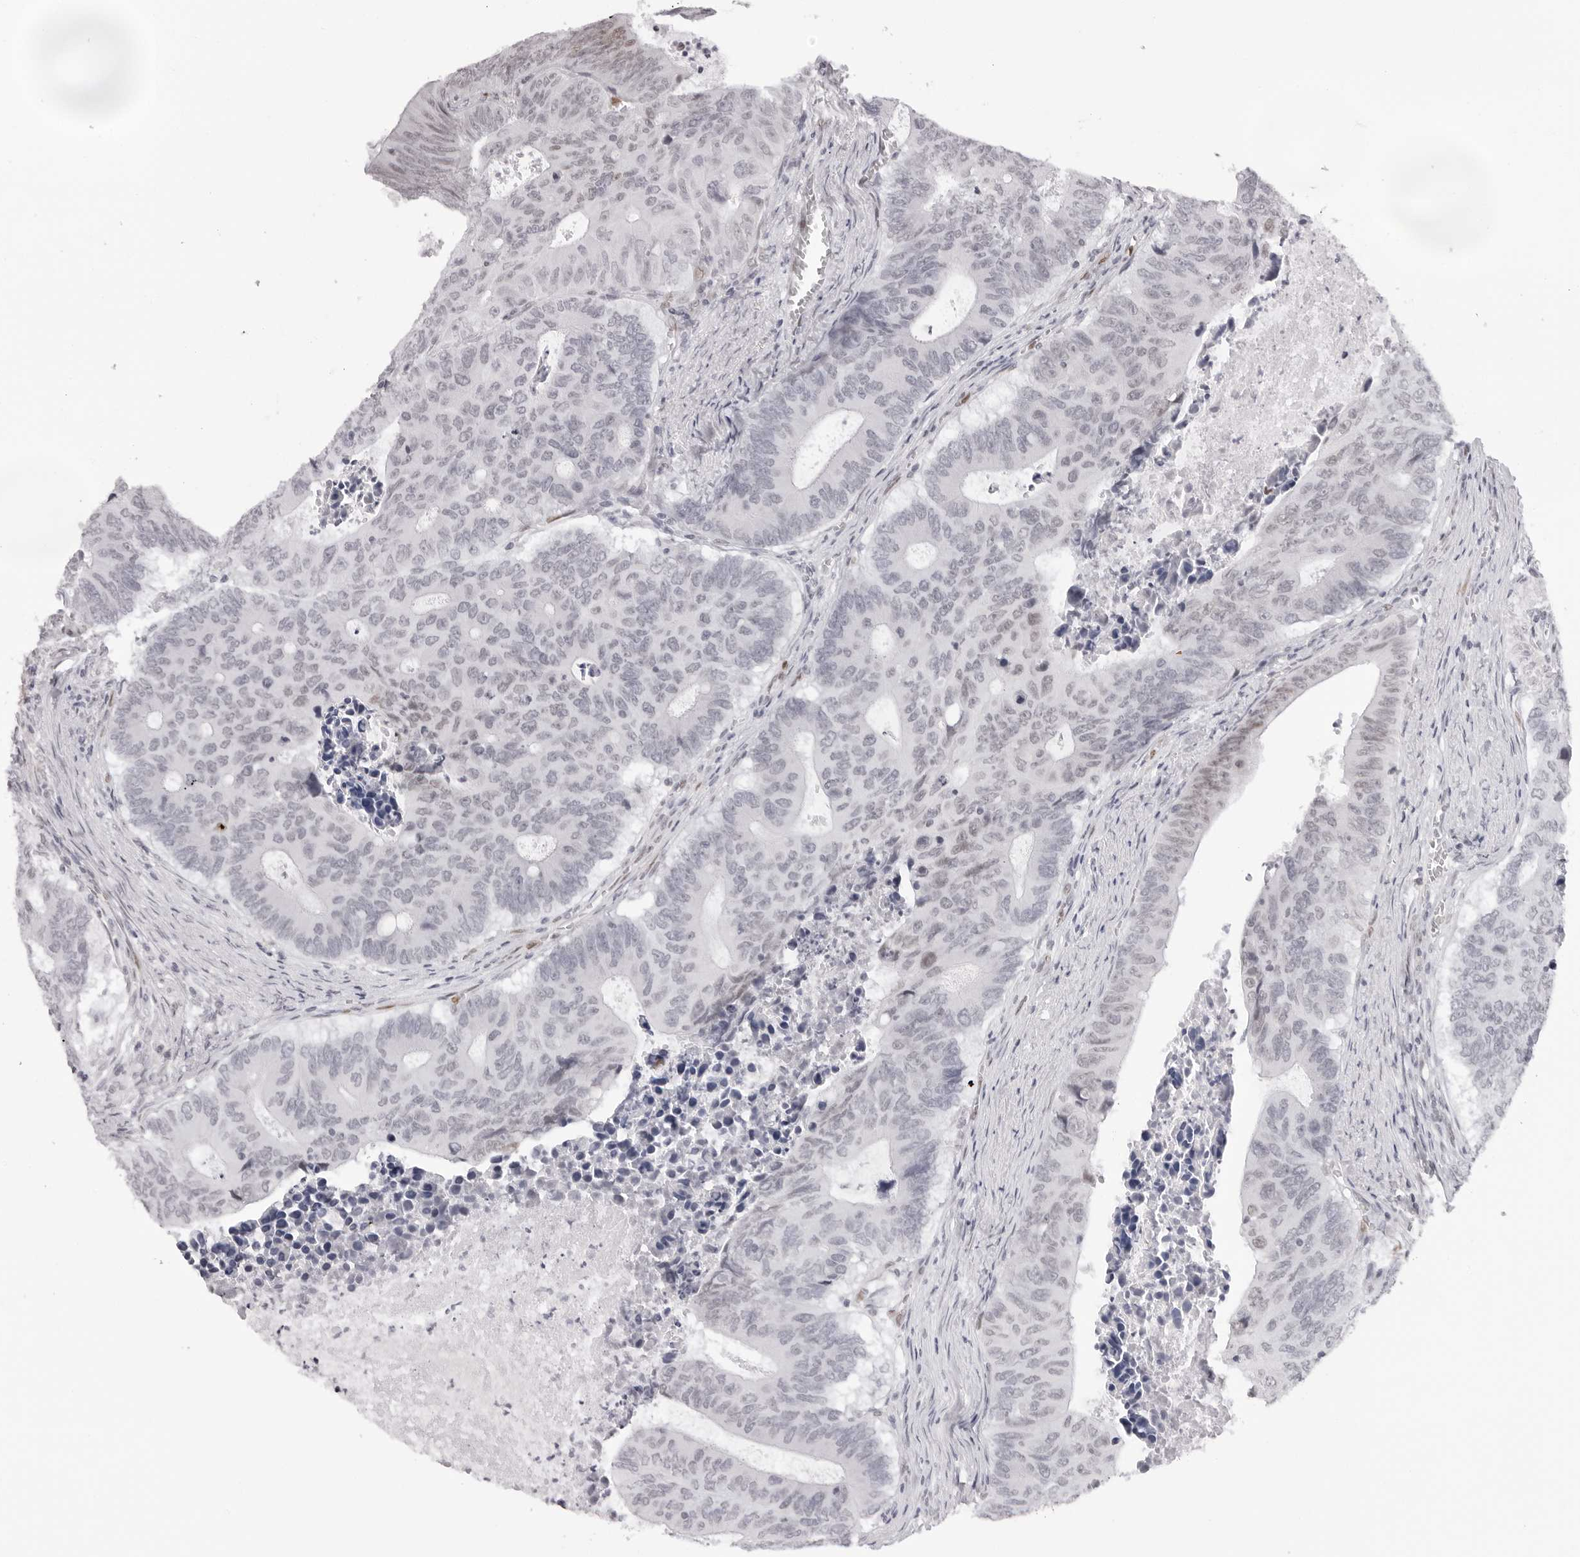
{"staining": {"intensity": "negative", "quantity": "none", "location": "none"}, "tissue": "colorectal cancer", "cell_type": "Tumor cells", "image_type": "cancer", "snomed": [{"axis": "morphology", "description": "Adenocarcinoma, NOS"}, {"axis": "topography", "description": "Colon"}], "caption": "IHC photomicrograph of human colorectal adenocarcinoma stained for a protein (brown), which reveals no expression in tumor cells. (Immunohistochemistry, brightfield microscopy, high magnification).", "gene": "MAFK", "patient": {"sex": "male", "age": 87}}